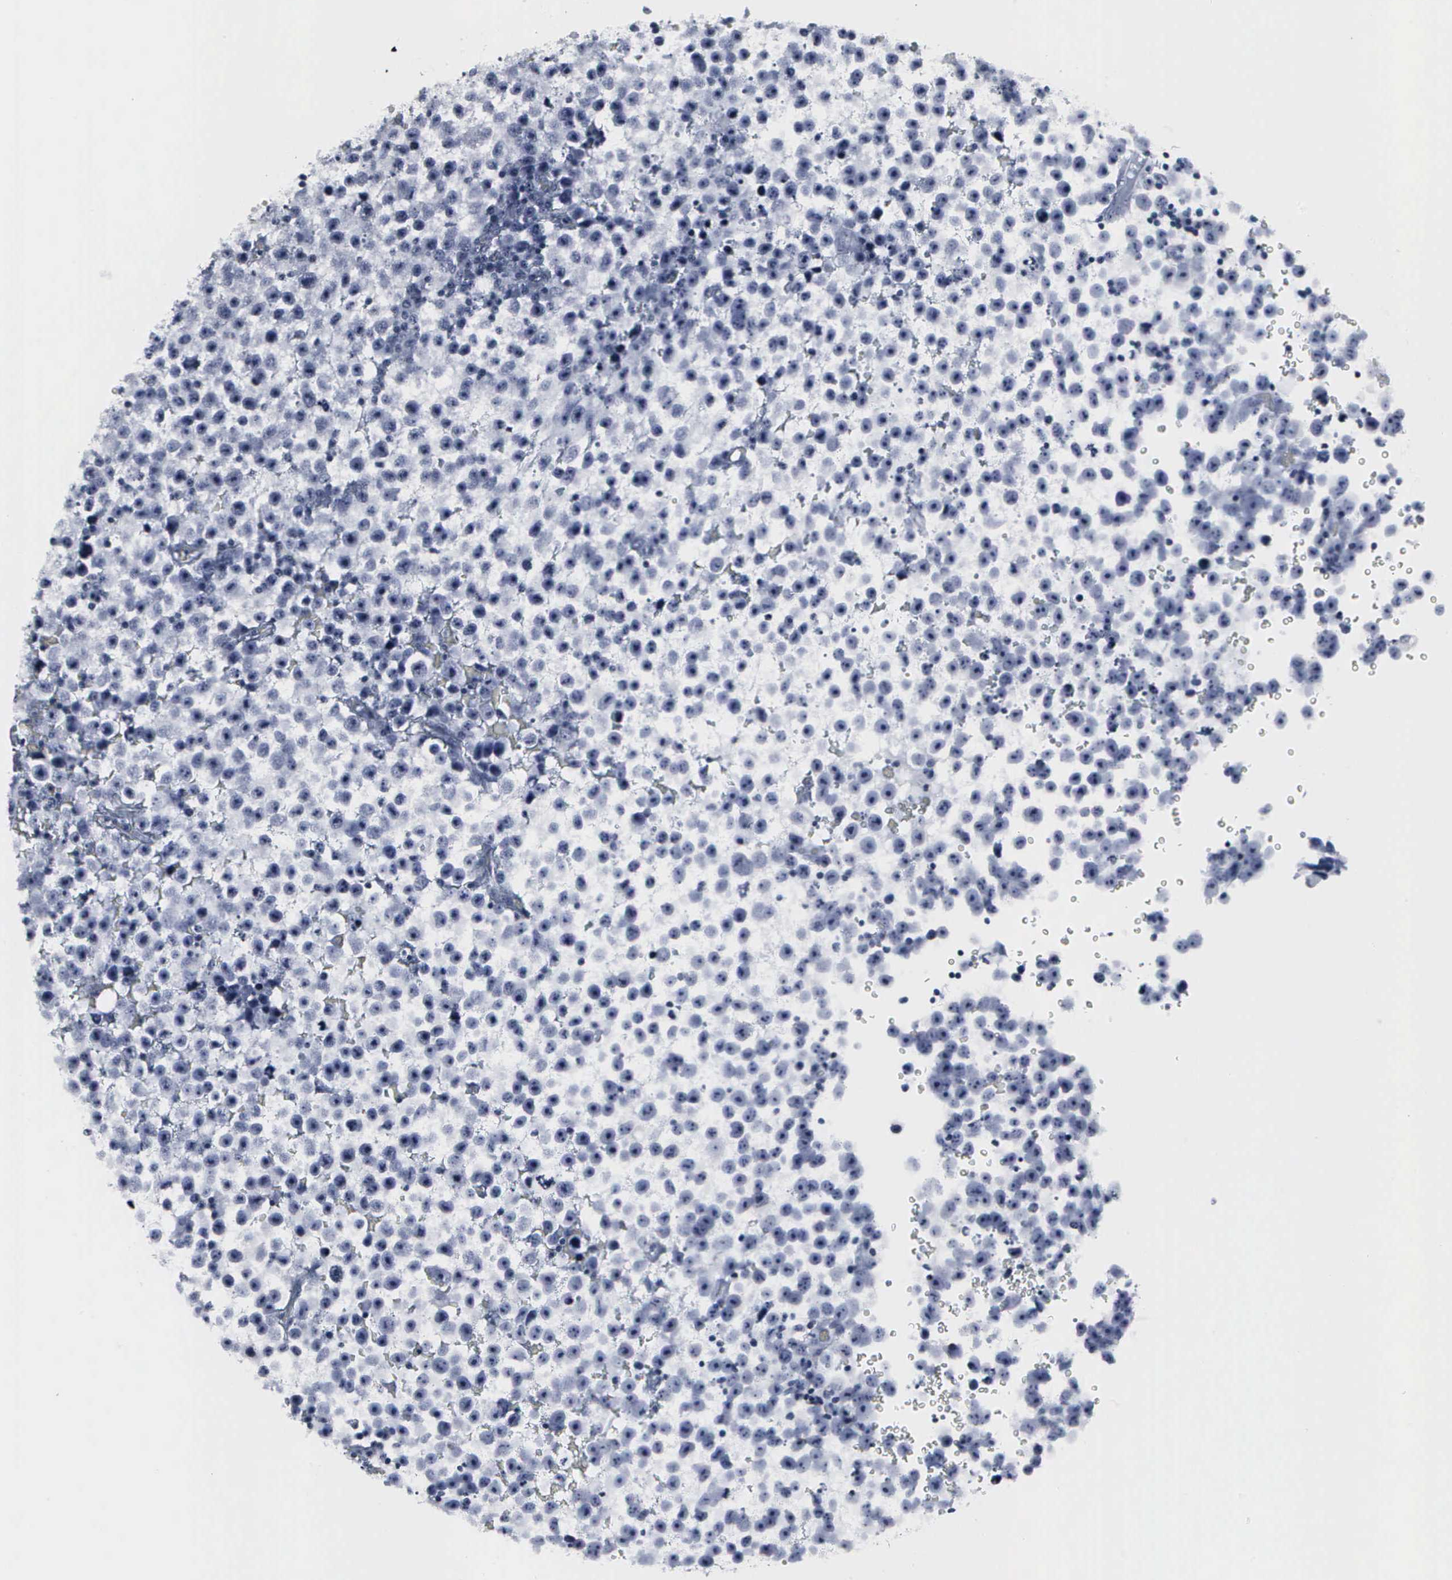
{"staining": {"intensity": "negative", "quantity": "none", "location": "none"}, "tissue": "testis cancer", "cell_type": "Tumor cells", "image_type": "cancer", "snomed": [{"axis": "morphology", "description": "Seminoma, NOS"}, {"axis": "topography", "description": "Testis"}], "caption": "Tumor cells are negative for protein expression in human testis seminoma.", "gene": "DGCR2", "patient": {"sex": "male", "age": 33}}